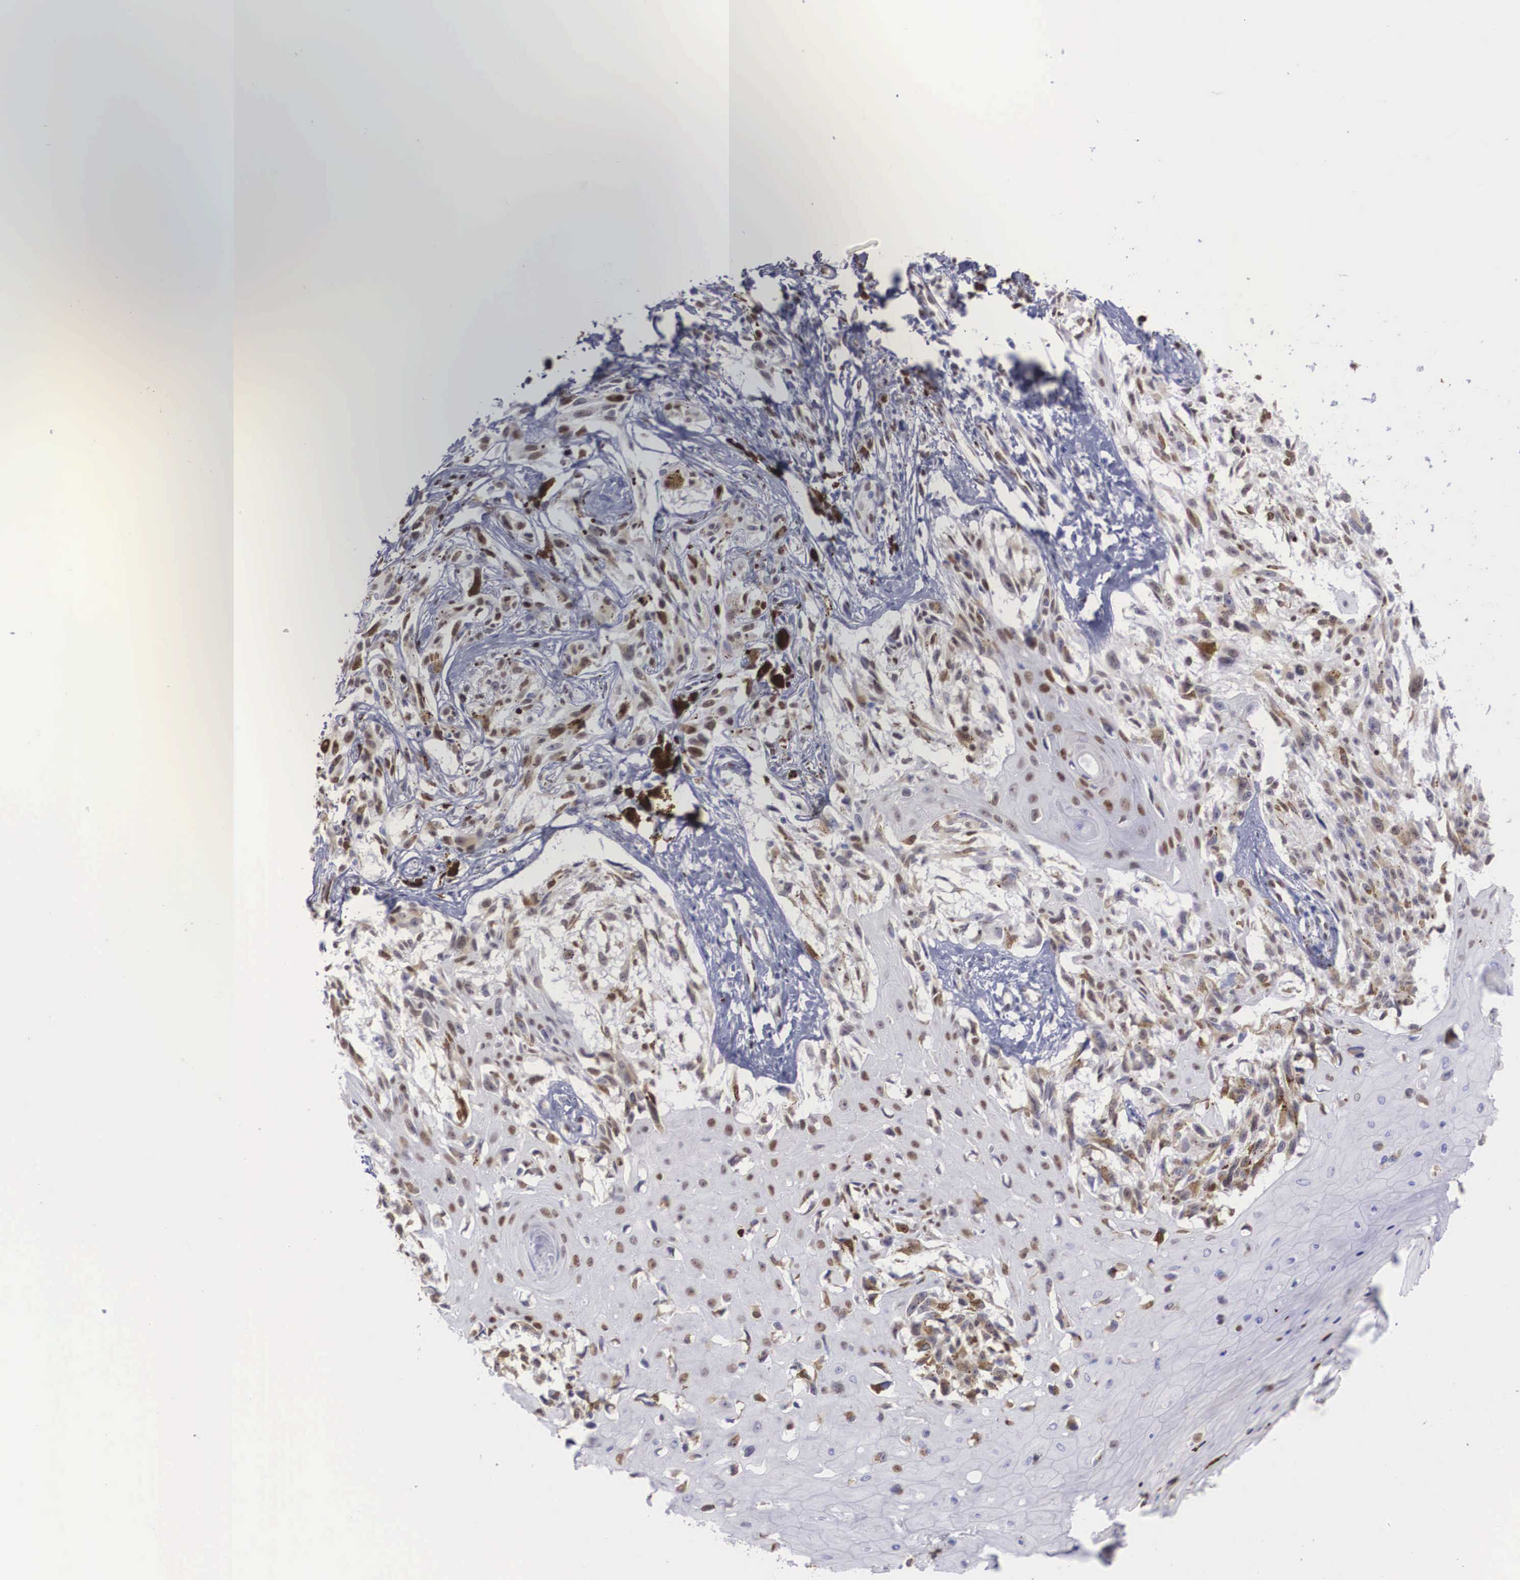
{"staining": {"intensity": "weak", "quantity": "25%-75%", "location": "nuclear"}, "tissue": "melanoma", "cell_type": "Tumor cells", "image_type": "cancer", "snomed": [{"axis": "morphology", "description": "Malignant melanoma, NOS"}, {"axis": "topography", "description": "Skin"}], "caption": "High-power microscopy captured an IHC image of melanoma, revealing weak nuclear staining in approximately 25%-75% of tumor cells.", "gene": "HMGN5", "patient": {"sex": "female", "age": 82}}